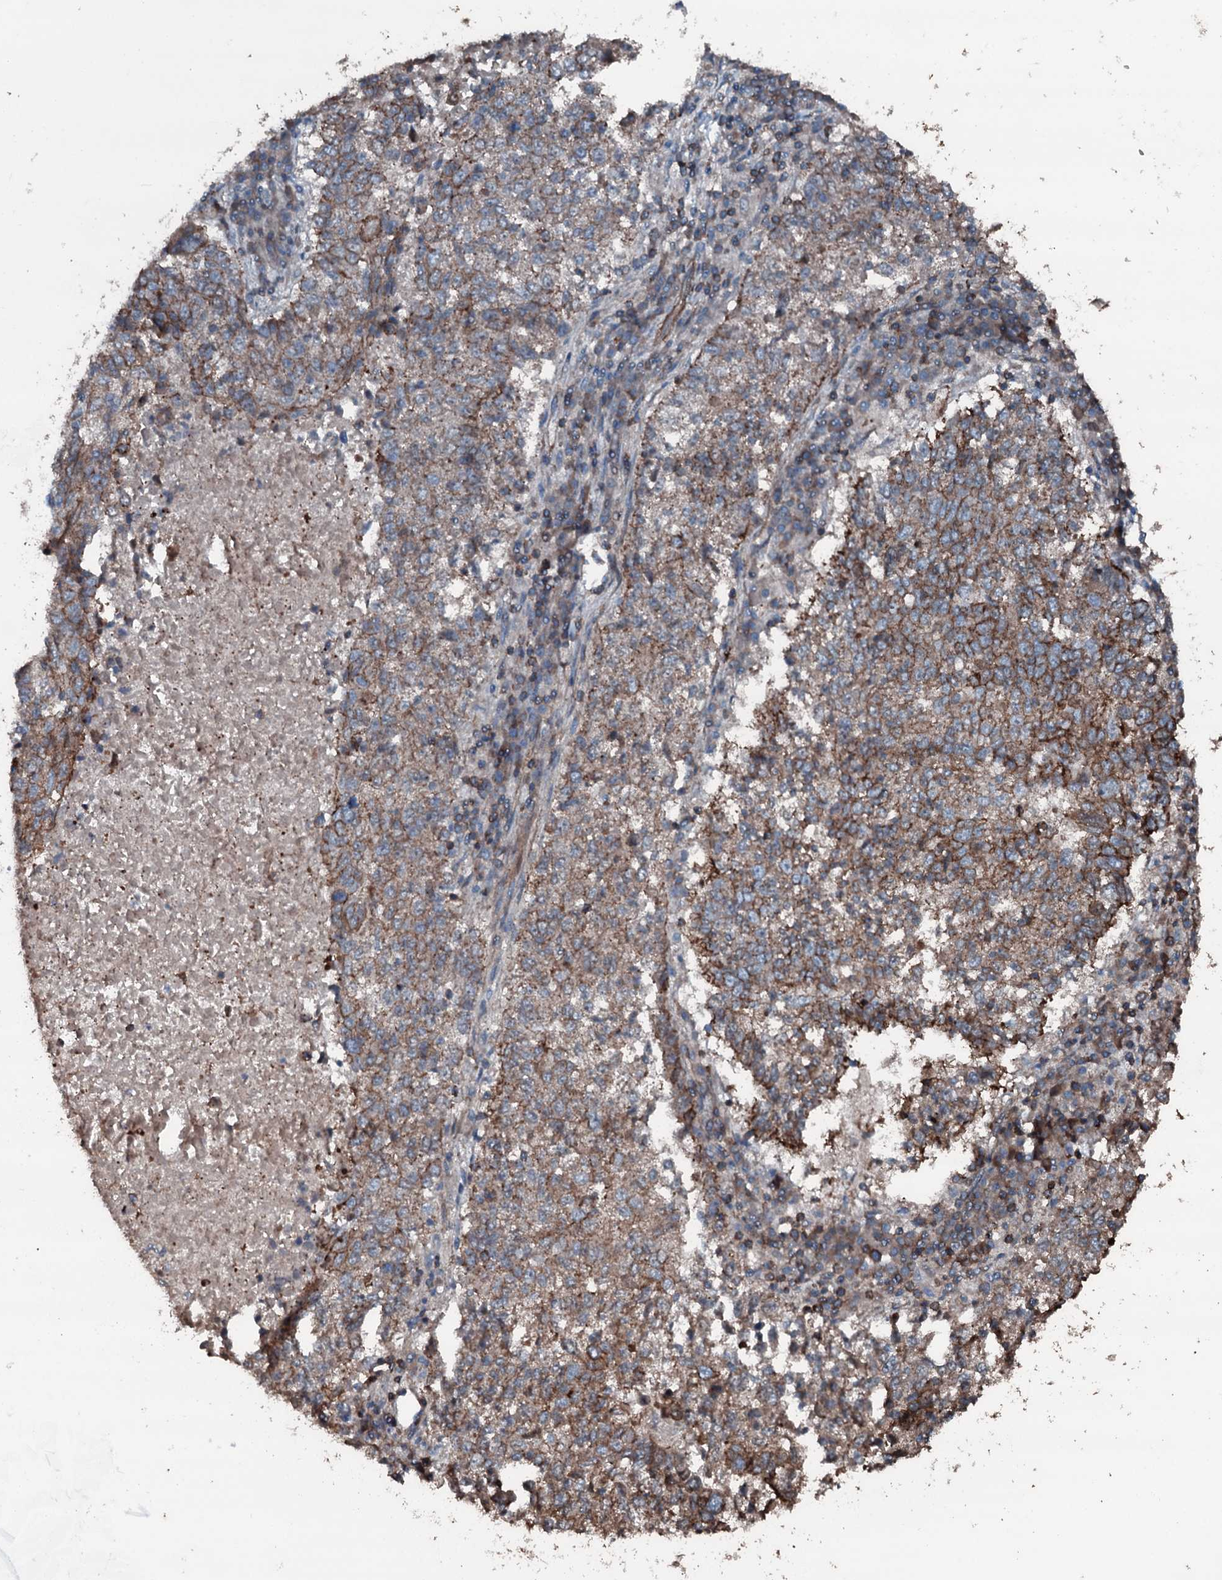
{"staining": {"intensity": "weak", "quantity": ">75%", "location": "cytoplasmic/membranous"}, "tissue": "lung cancer", "cell_type": "Tumor cells", "image_type": "cancer", "snomed": [{"axis": "morphology", "description": "Squamous cell carcinoma, NOS"}, {"axis": "topography", "description": "Lung"}], "caption": "Immunohistochemistry (IHC) micrograph of neoplastic tissue: lung cancer (squamous cell carcinoma) stained using IHC reveals low levels of weak protein expression localized specifically in the cytoplasmic/membranous of tumor cells, appearing as a cytoplasmic/membranous brown color.", "gene": "SLC25A38", "patient": {"sex": "male", "age": 73}}